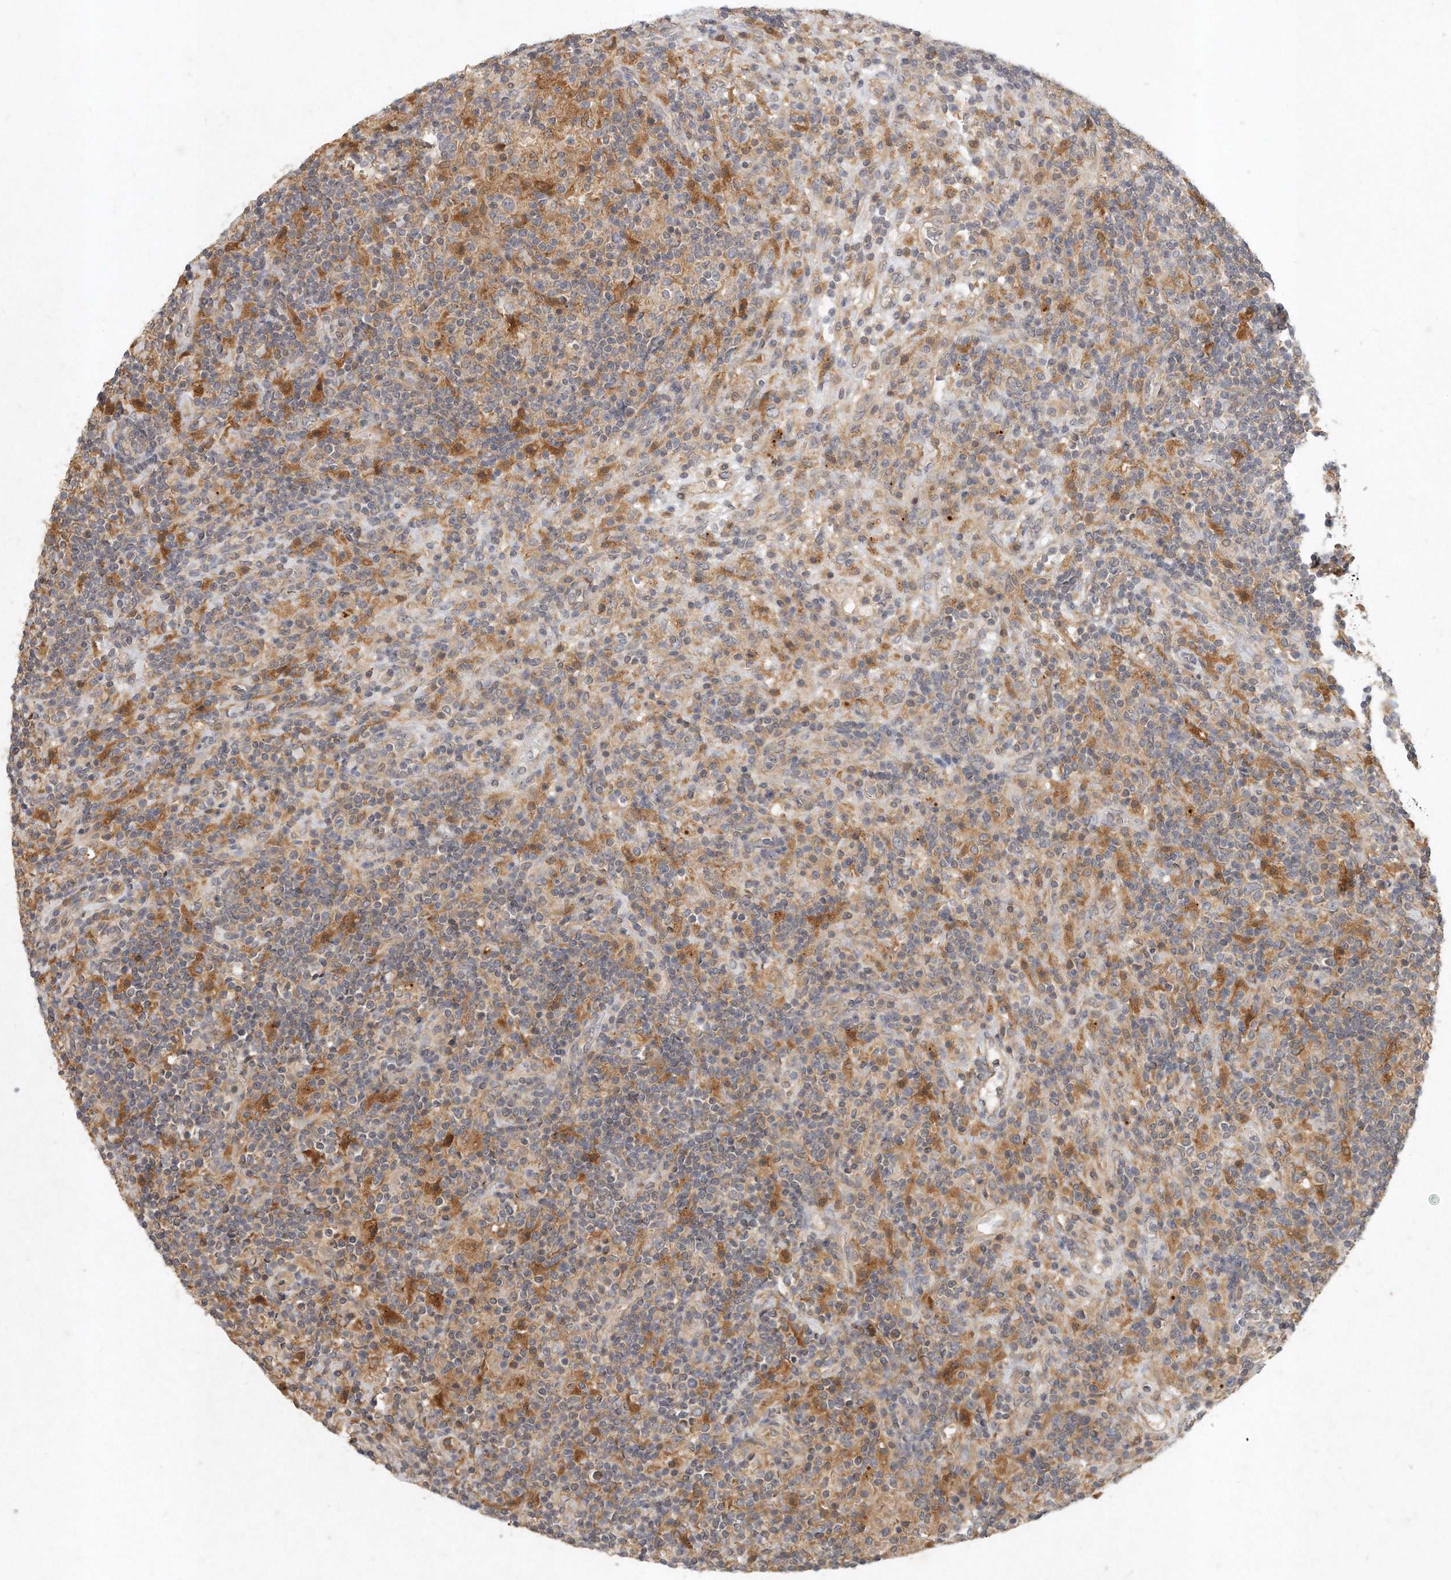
{"staining": {"intensity": "weak", "quantity": "25%-75%", "location": "cytoplasmic/membranous"}, "tissue": "lymphoma", "cell_type": "Tumor cells", "image_type": "cancer", "snomed": [{"axis": "morphology", "description": "Hodgkin's disease, NOS"}, {"axis": "topography", "description": "Lymph node"}], "caption": "Hodgkin's disease was stained to show a protein in brown. There is low levels of weak cytoplasmic/membranous positivity in about 25%-75% of tumor cells.", "gene": "LGALS8", "patient": {"sex": "male", "age": 70}}